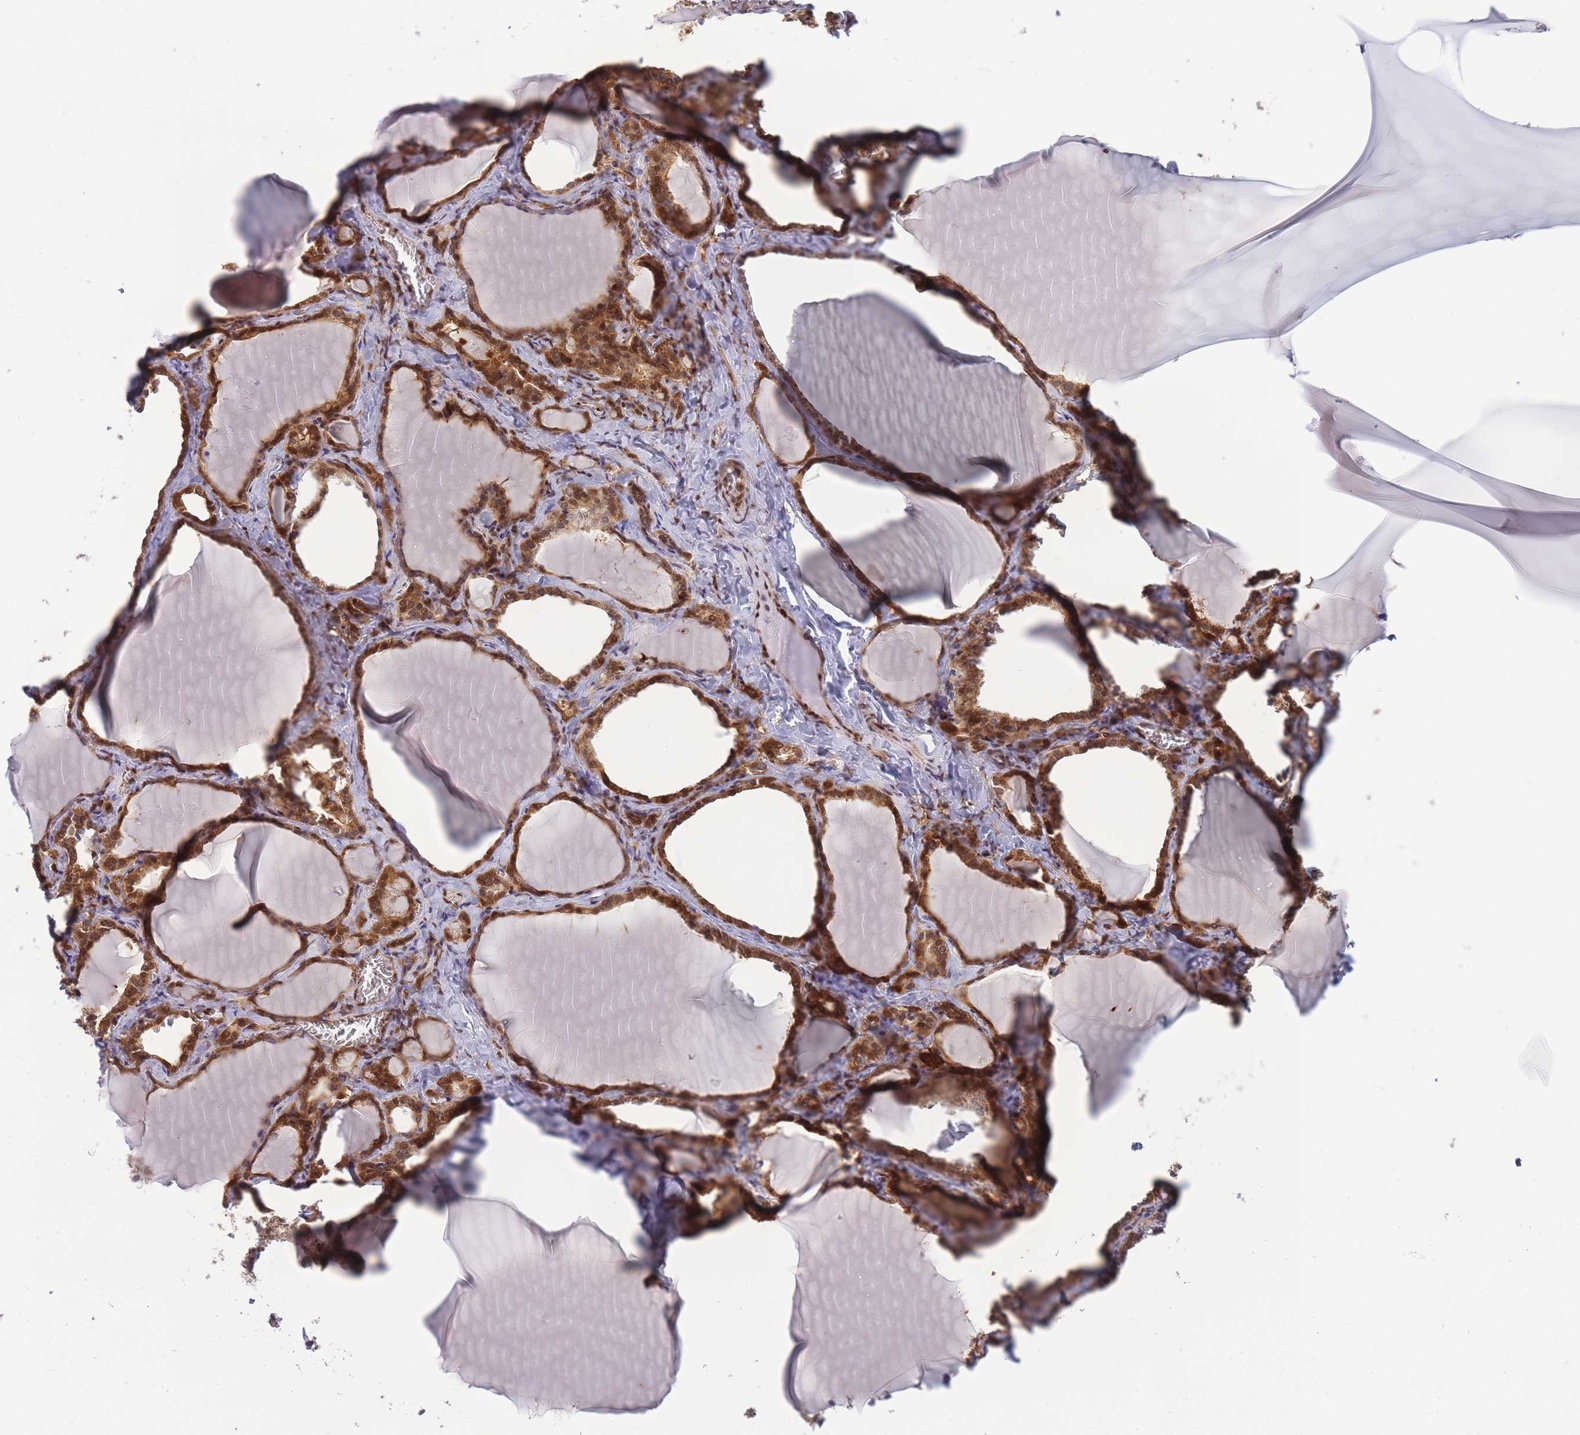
{"staining": {"intensity": "moderate", "quantity": ">75%", "location": "cytoplasmic/membranous,nuclear"}, "tissue": "thyroid gland", "cell_type": "Glandular cells", "image_type": "normal", "snomed": [{"axis": "morphology", "description": "Normal tissue, NOS"}, {"axis": "topography", "description": "Thyroid gland"}], "caption": "A high-resolution photomicrograph shows IHC staining of benign thyroid gland, which demonstrates moderate cytoplasmic/membranous,nuclear expression in approximately >75% of glandular cells. The protein of interest is shown in brown color, while the nuclei are stained blue.", "gene": "NSFL1C", "patient": {"sex": "female", "age": 42}}